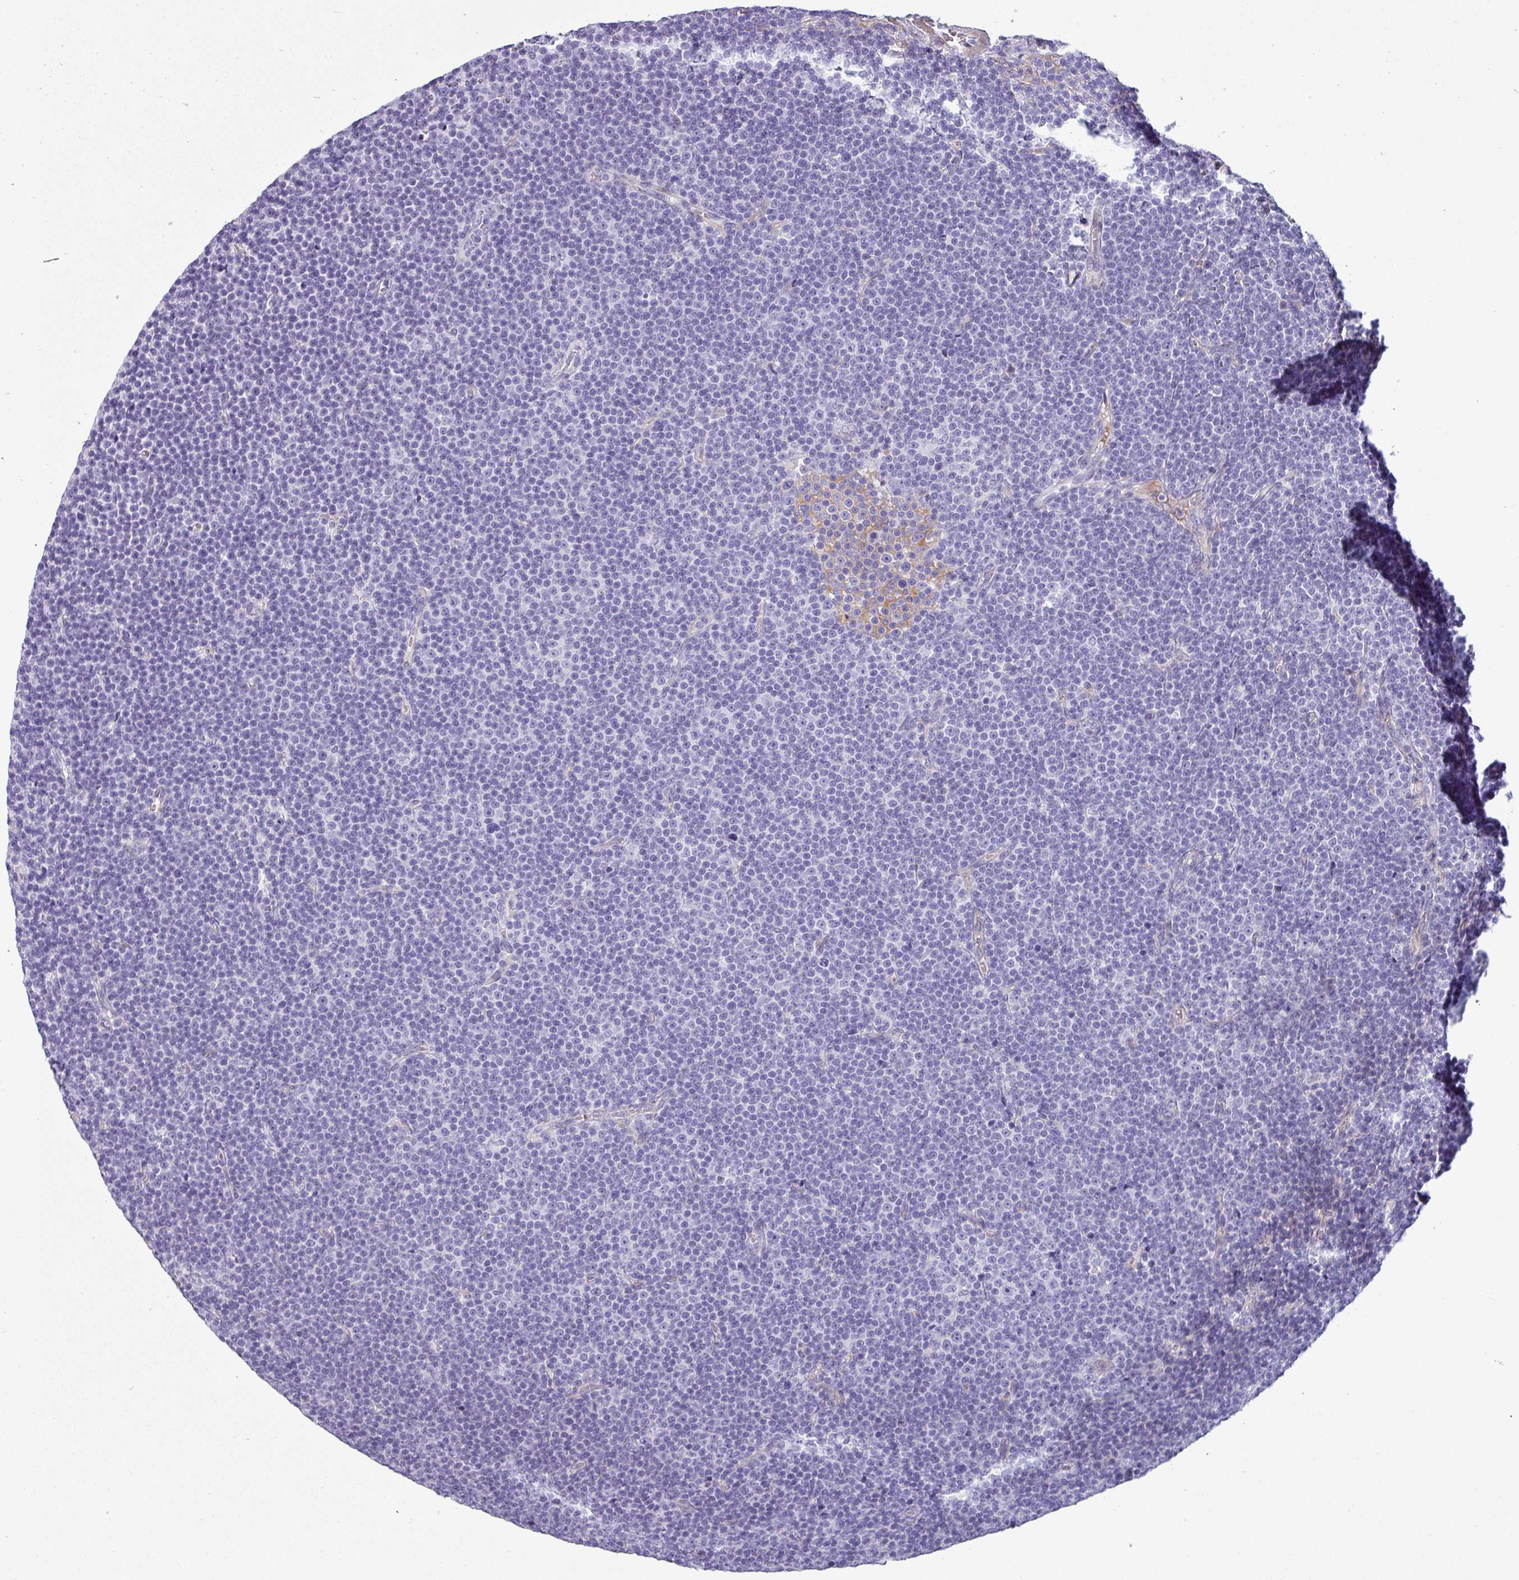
{"staining": {"intensity": "negative", "quantity": "none", "location": "none"}, "tissue": "lymphoma", "cell_type": "Tumor cells", "image_type": "cancer", "snomed": [{"axis": "morphology", "description": "Malignant lymphoma, non-Hodgkin's type, Low grade"}, {"axis": "topography", "description": "Lymph node"}], "caption": "High power microscopy image of an immunohistochemistry (IHC) image of lymphoma, revealing no significant positivity in tumor cells.", "gene": "VCX2", "patient": {"sex": "female", "age": 67}}